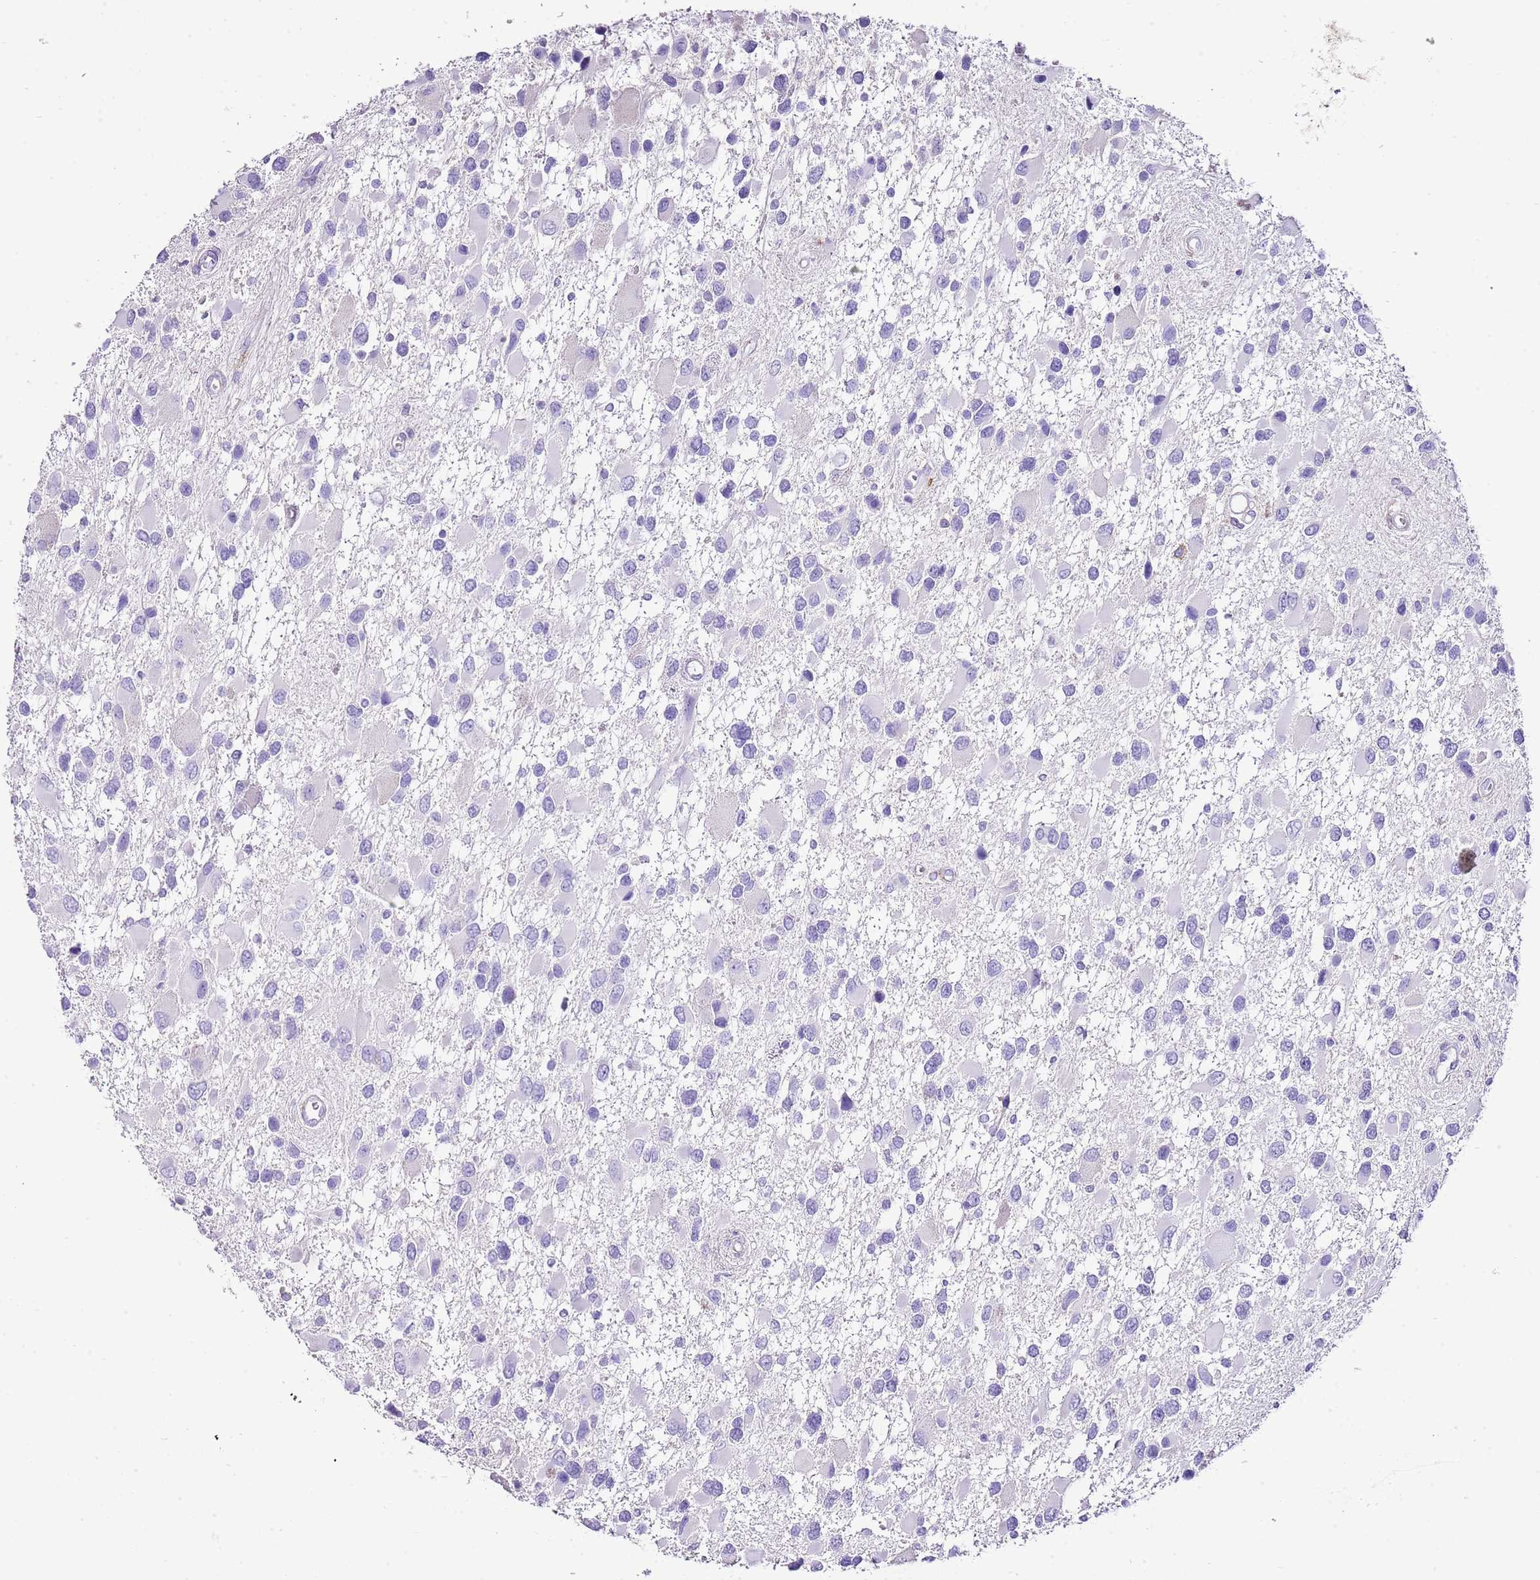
{"staining": {"intensity": "negative", "quantity": "none", "location": "none"}, "tissue": "glioma", "cell_type": "Tumor cells", "image_type": "cancer", "snomed": [{"axis": "morphology", "description": "Glioma, malignant, High grade"}, {"axis": "topography", "description": "Brain"}], "caption": "High-grade glioma (malignant) was stained to show a protein in brown. There is no significant staining in tumor cells. (DAB immunohistochemistry, high magnification).", "gene": "ALDH3A1", "patient": {"sex": "male", "age": 53}}